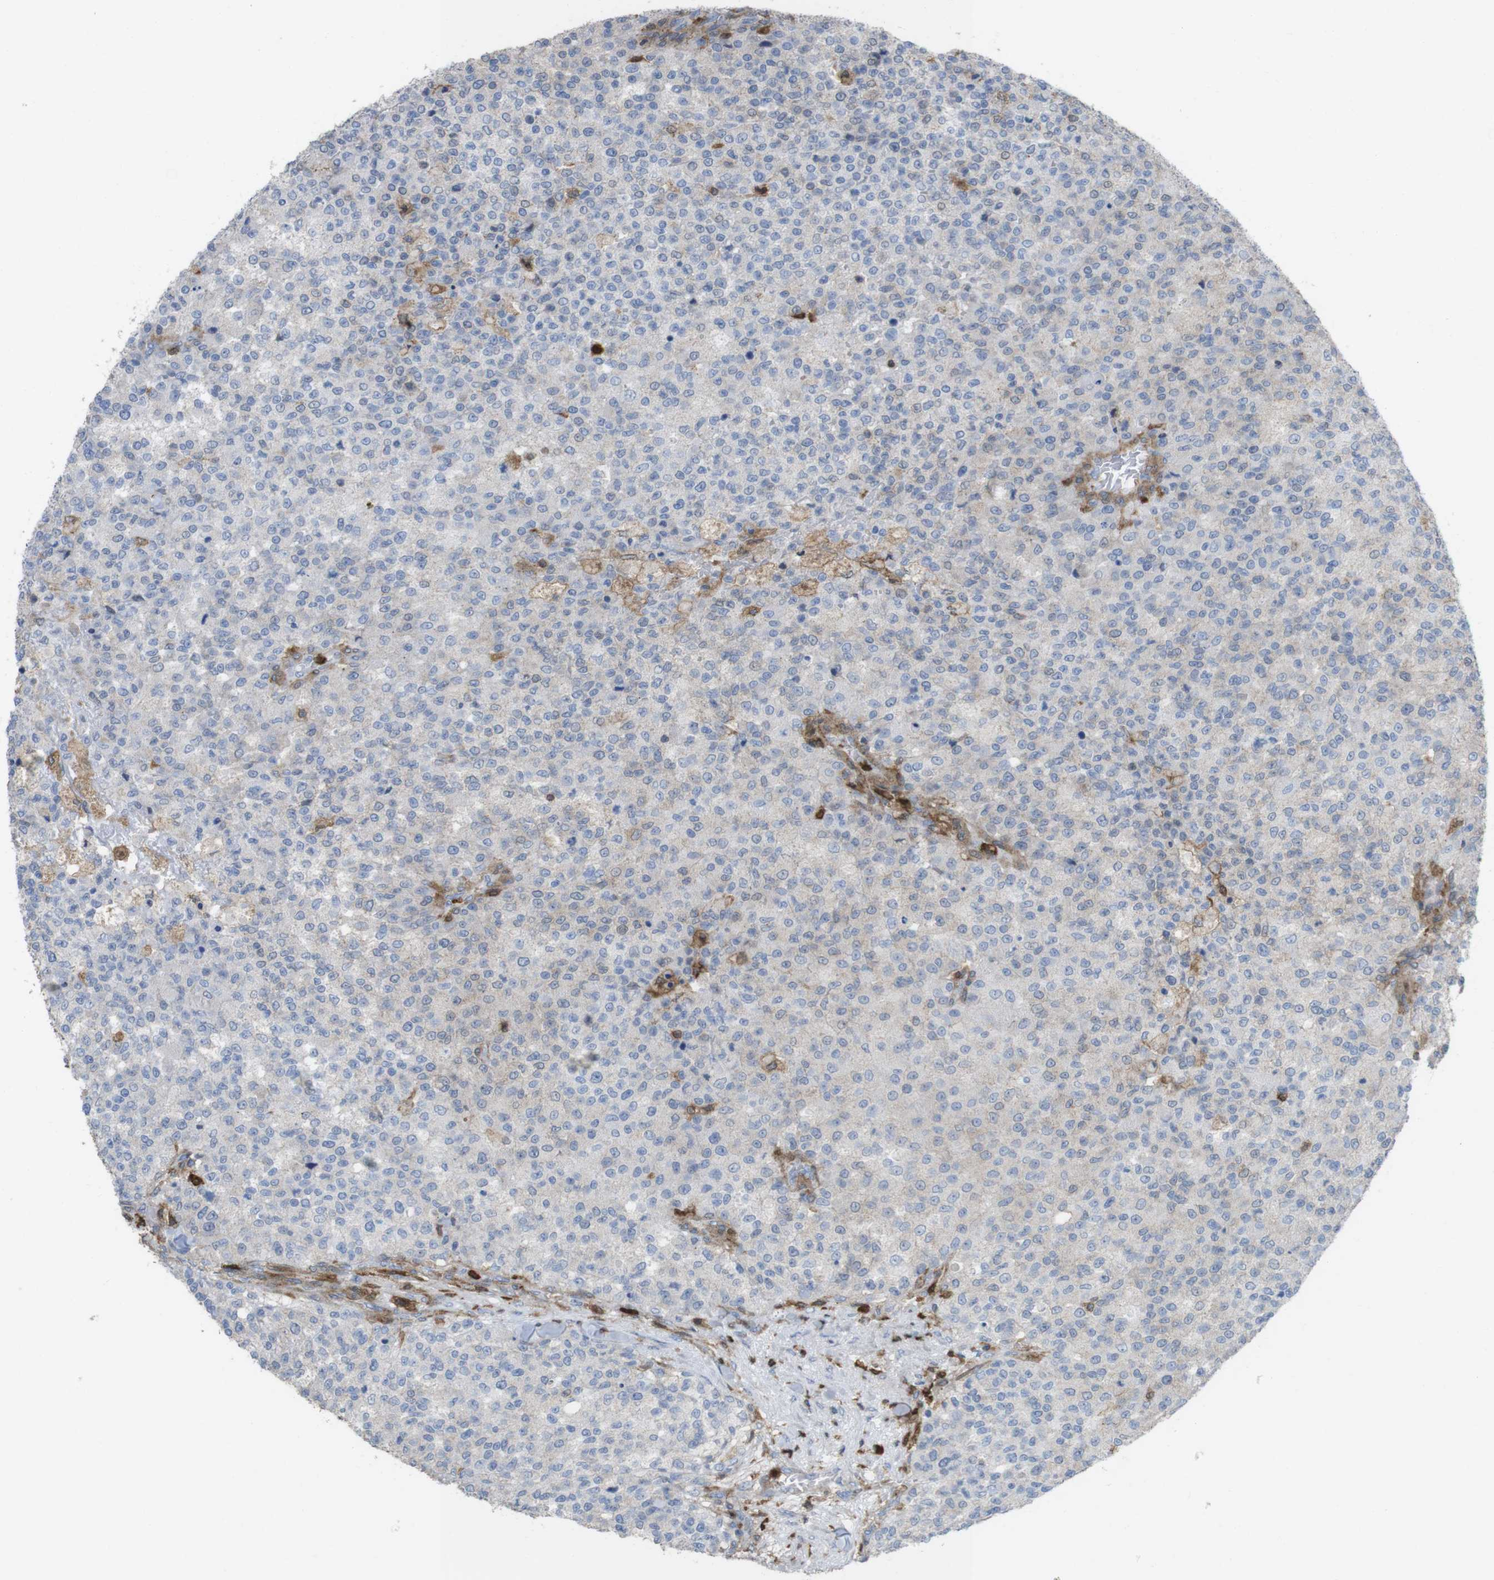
{"staining": {"intensity": "negative", "quantity": "none", "location": "none"}, "tissue": "testis cancer", "cell_type": "Tumor cells", "image_type": "cancer", "snomed": [{"axis": "morphology", "description": "Seminoma, NOS"}, {"axis": "topography", "description": "Testis"}], "caption": "IHC of testis cancer demonstrates no expression in tumor cells.", "gene": "PRKCD", "patient": {"sex": "male", "age": 59}}